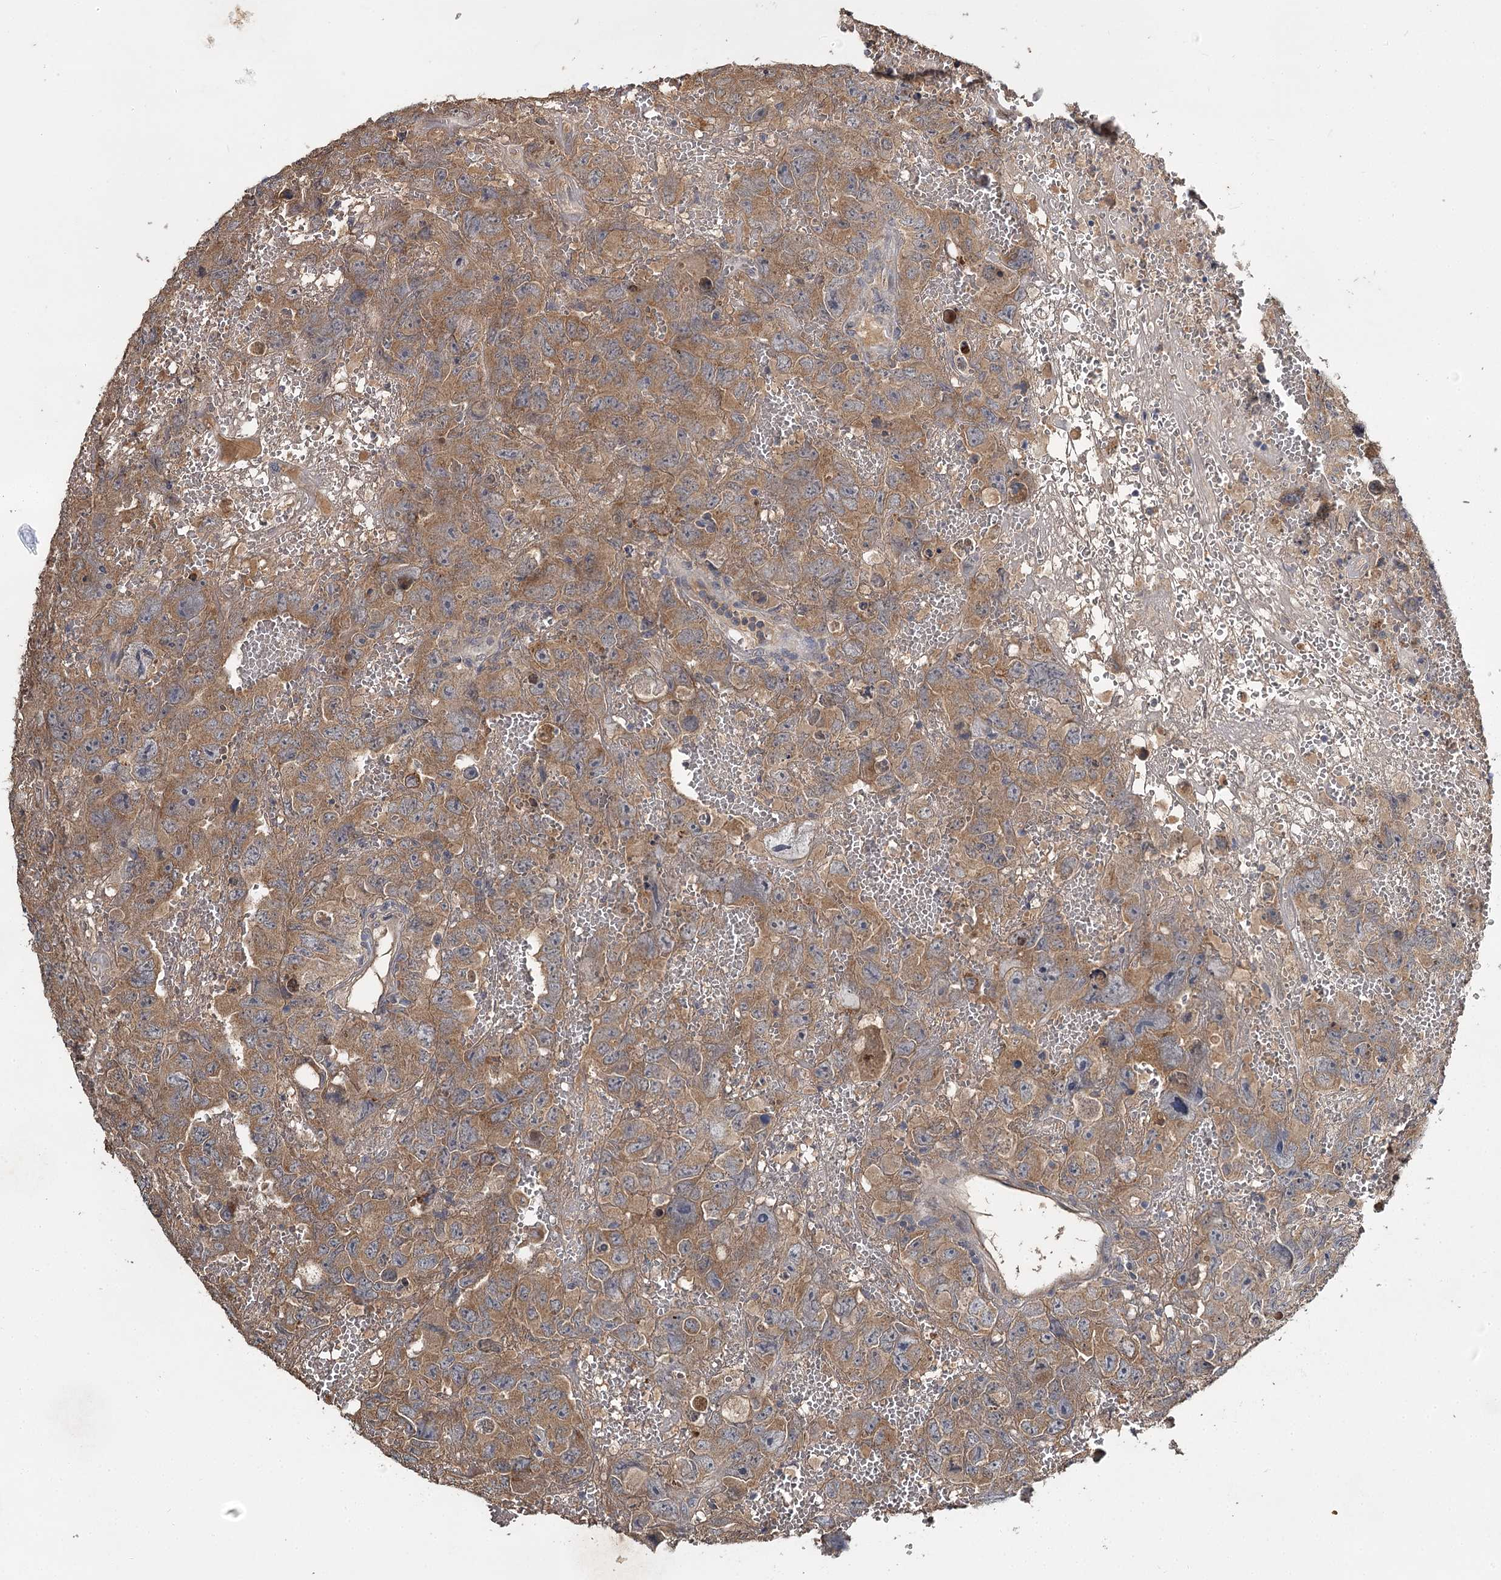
{"staining": {"intensity": "moderate", "quantity": ">75%", "location": "cytoplasmic/membranous"}, "tissue": "testis cancer", "cell_type": "Tumor cells", "image_type": "cancer", "snomed": [{"axis": "morphology", "description": "Carcinoma, Embryonal, NOS"}, {"axis": "topography", "description": "Testis"}], "caption": "High-magnification brightfield microscopy of testis cancer (embryonal carcinoma) stained with DAB (brown) and counterstained with hematoxylin (blue). tumor cells exhibit moderate cytoplasmic/membranous staining is appreciated in approximately>75% of cells.", "gene": "MFN1", "patient": {"sex": "male", "age": 45}}